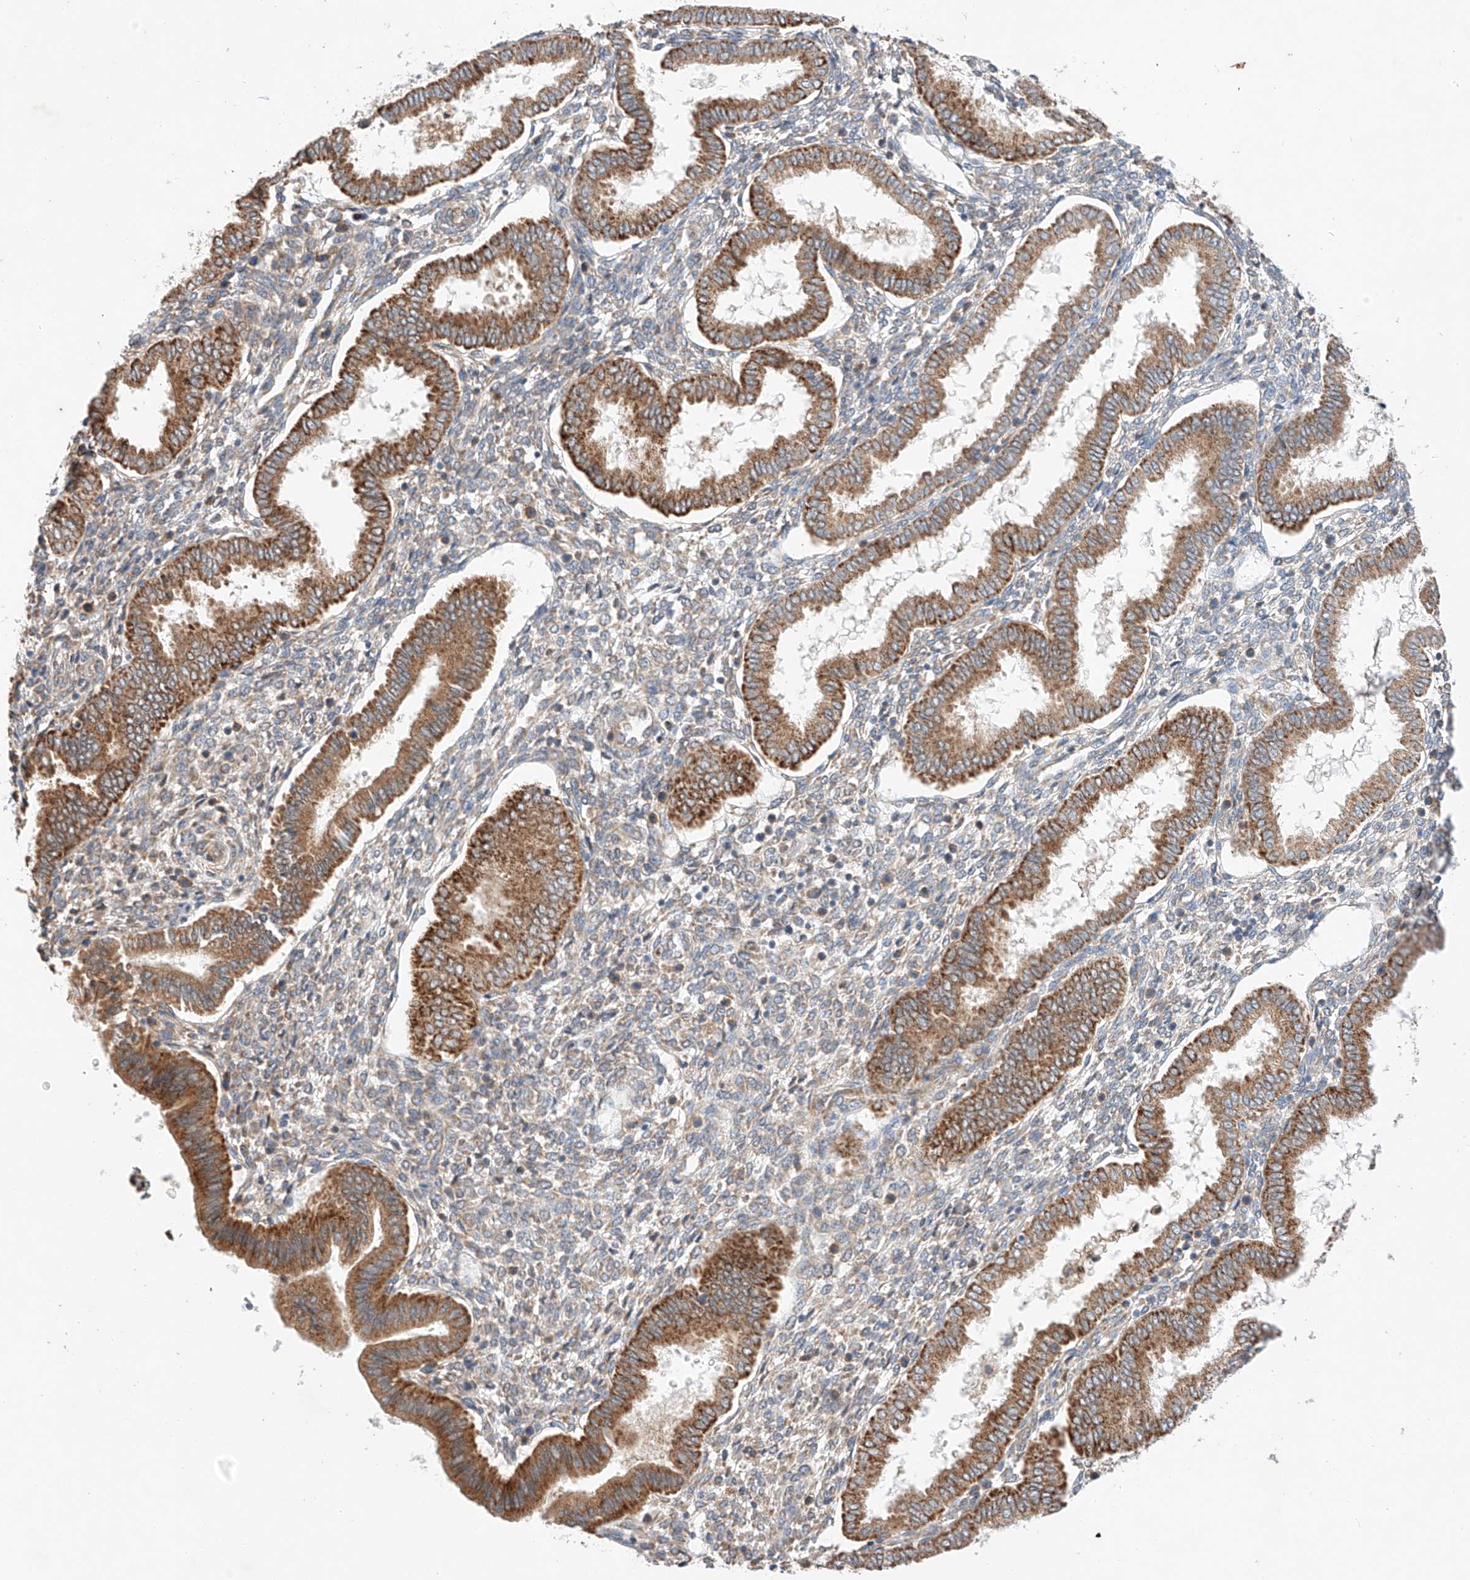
{"staining": {"intensity": "weak", "quantity": "25%-75%", "location": "cytoplasmic/membranous"}, "tissue": "endometrium", "cell_type": "Cells in endometrial stroma", "image_type": "normal", "snomed": [{"axis": "morphology", "description": "Normal tissue, NOS"}, {"axis": "topography", "description": "Endometrium"}], "caption": "A micrograph showing weak cytoplasmic/membranous expression in about 25%-75% of cells in endometrial stroma in unremarkable endometrium, as visualized by brown immunohistochemical staining.", "gene": "C6orf118", "patient": {"sex": "female", "age": 24}}